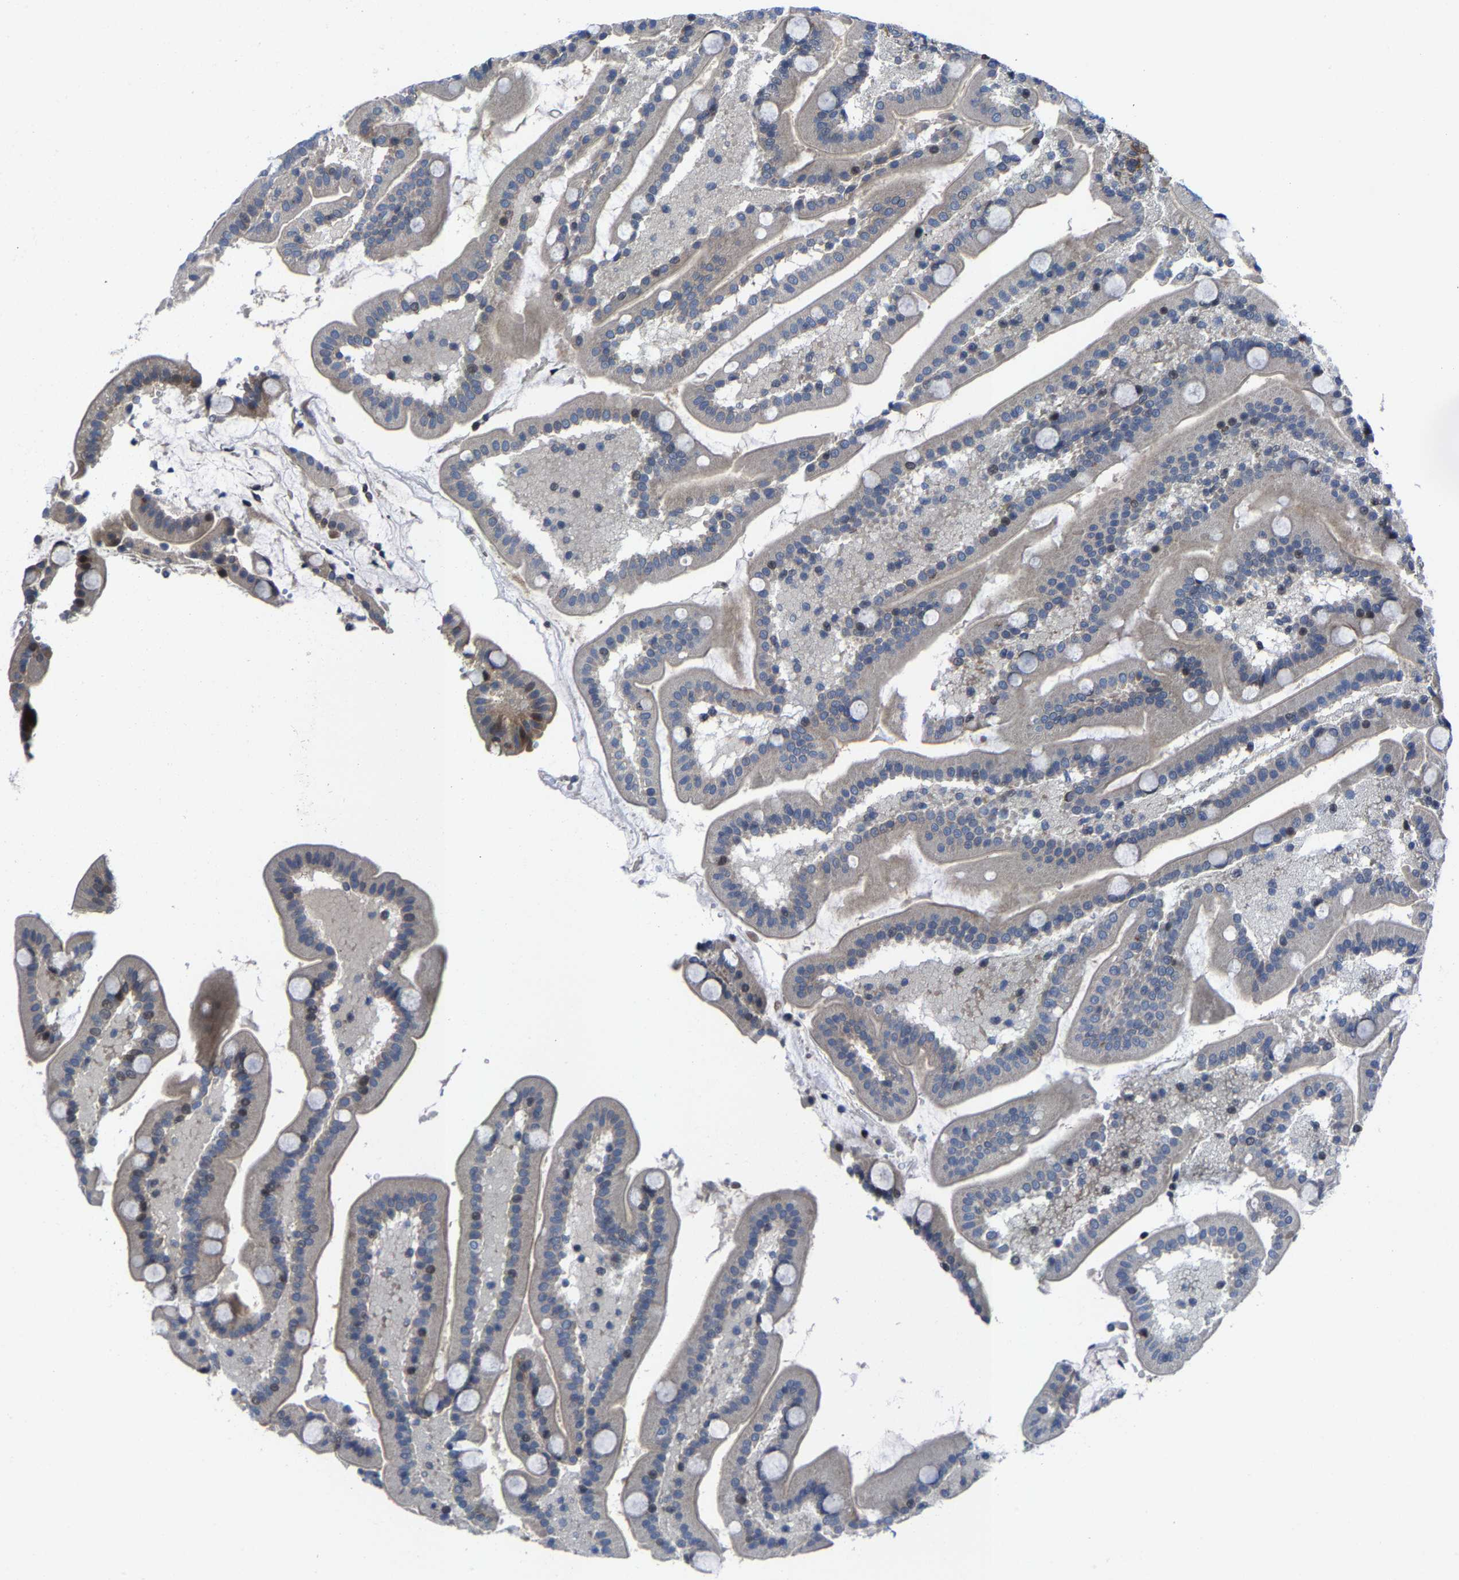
{"staining": {"intensity": "moderate", "quantity": "25%-75%", "location": "cytoplasmic/membranous"}, "tissue": "duodenum", "cell_type": "Glandular cells", "image_type": "normal", "snomed": [{"axis": "morphology", "description": "Normal tissue, NOS"}, {"axis": "topography", "description": "Duodenum"}], "caption": "Human duodenum stained with a brown dye reveals moderate cytoplasmic/membranous positive expression in about 25%-75% of glandular cells.", "gene": "TGFB1I1", "patient": {"sex": "male", "age": 54}}